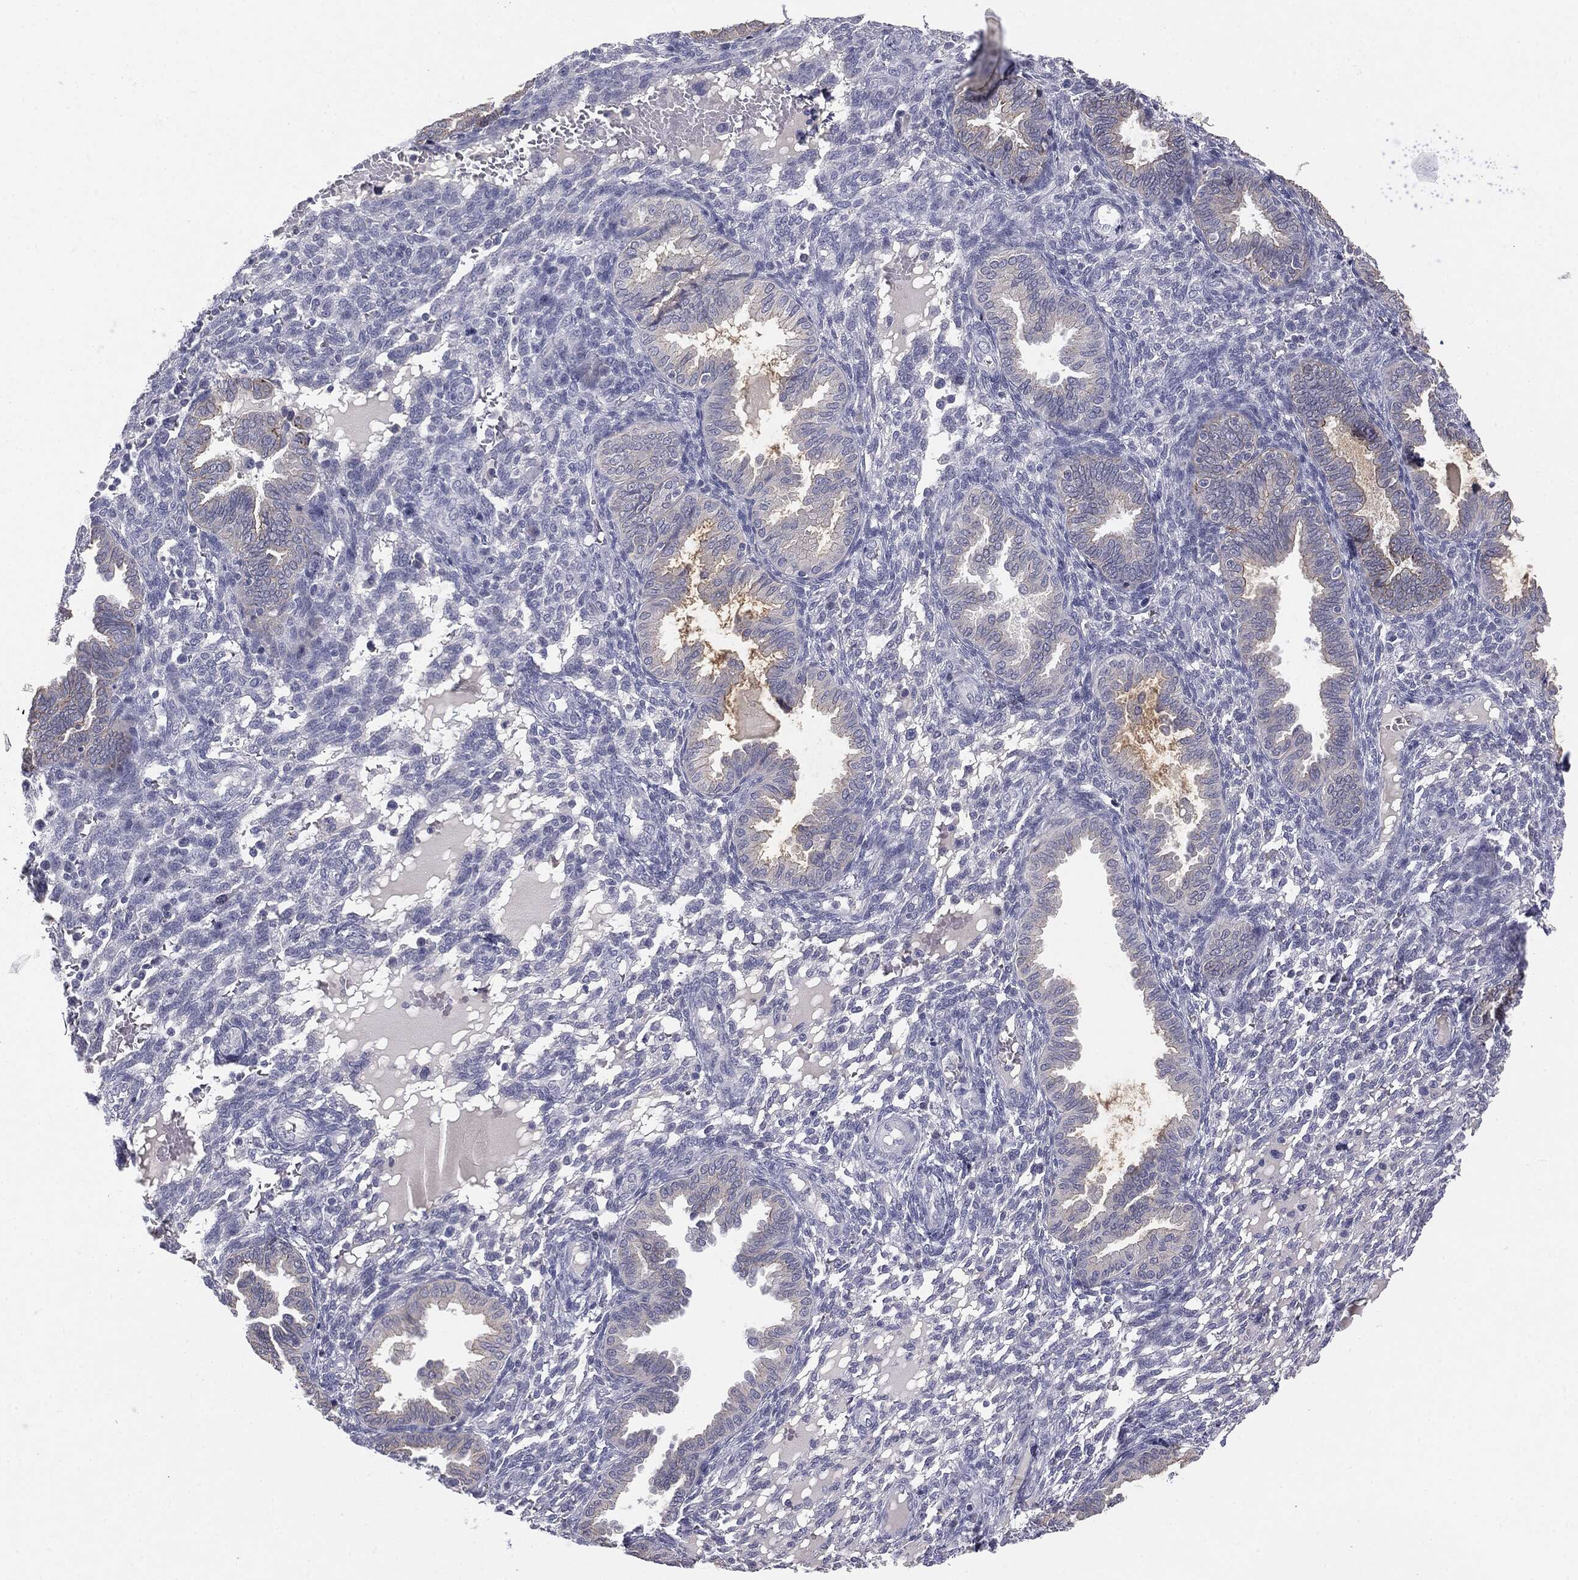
{"staining": {"intensity": "negative", "quantity": "none", "location": "none"}, "tissue": "endometrium", "cell_type": "Cells in endometrial stroma", "image_type": "normal", "snomed": [{"axis": "morphology", "description": "Normal tissue, NOS"}, {"axis": "topography", "description": "Endometrium"}], "caption": "Immunohistochemistry histopathology image of normal endometrium: endometrium stained with DAB (3,3'-diaminobenzidine) displays no significant protein staining in cells in endometrial stroma.", "gene": "MUC1", "patient": {"sex": "female", "age": 42}}